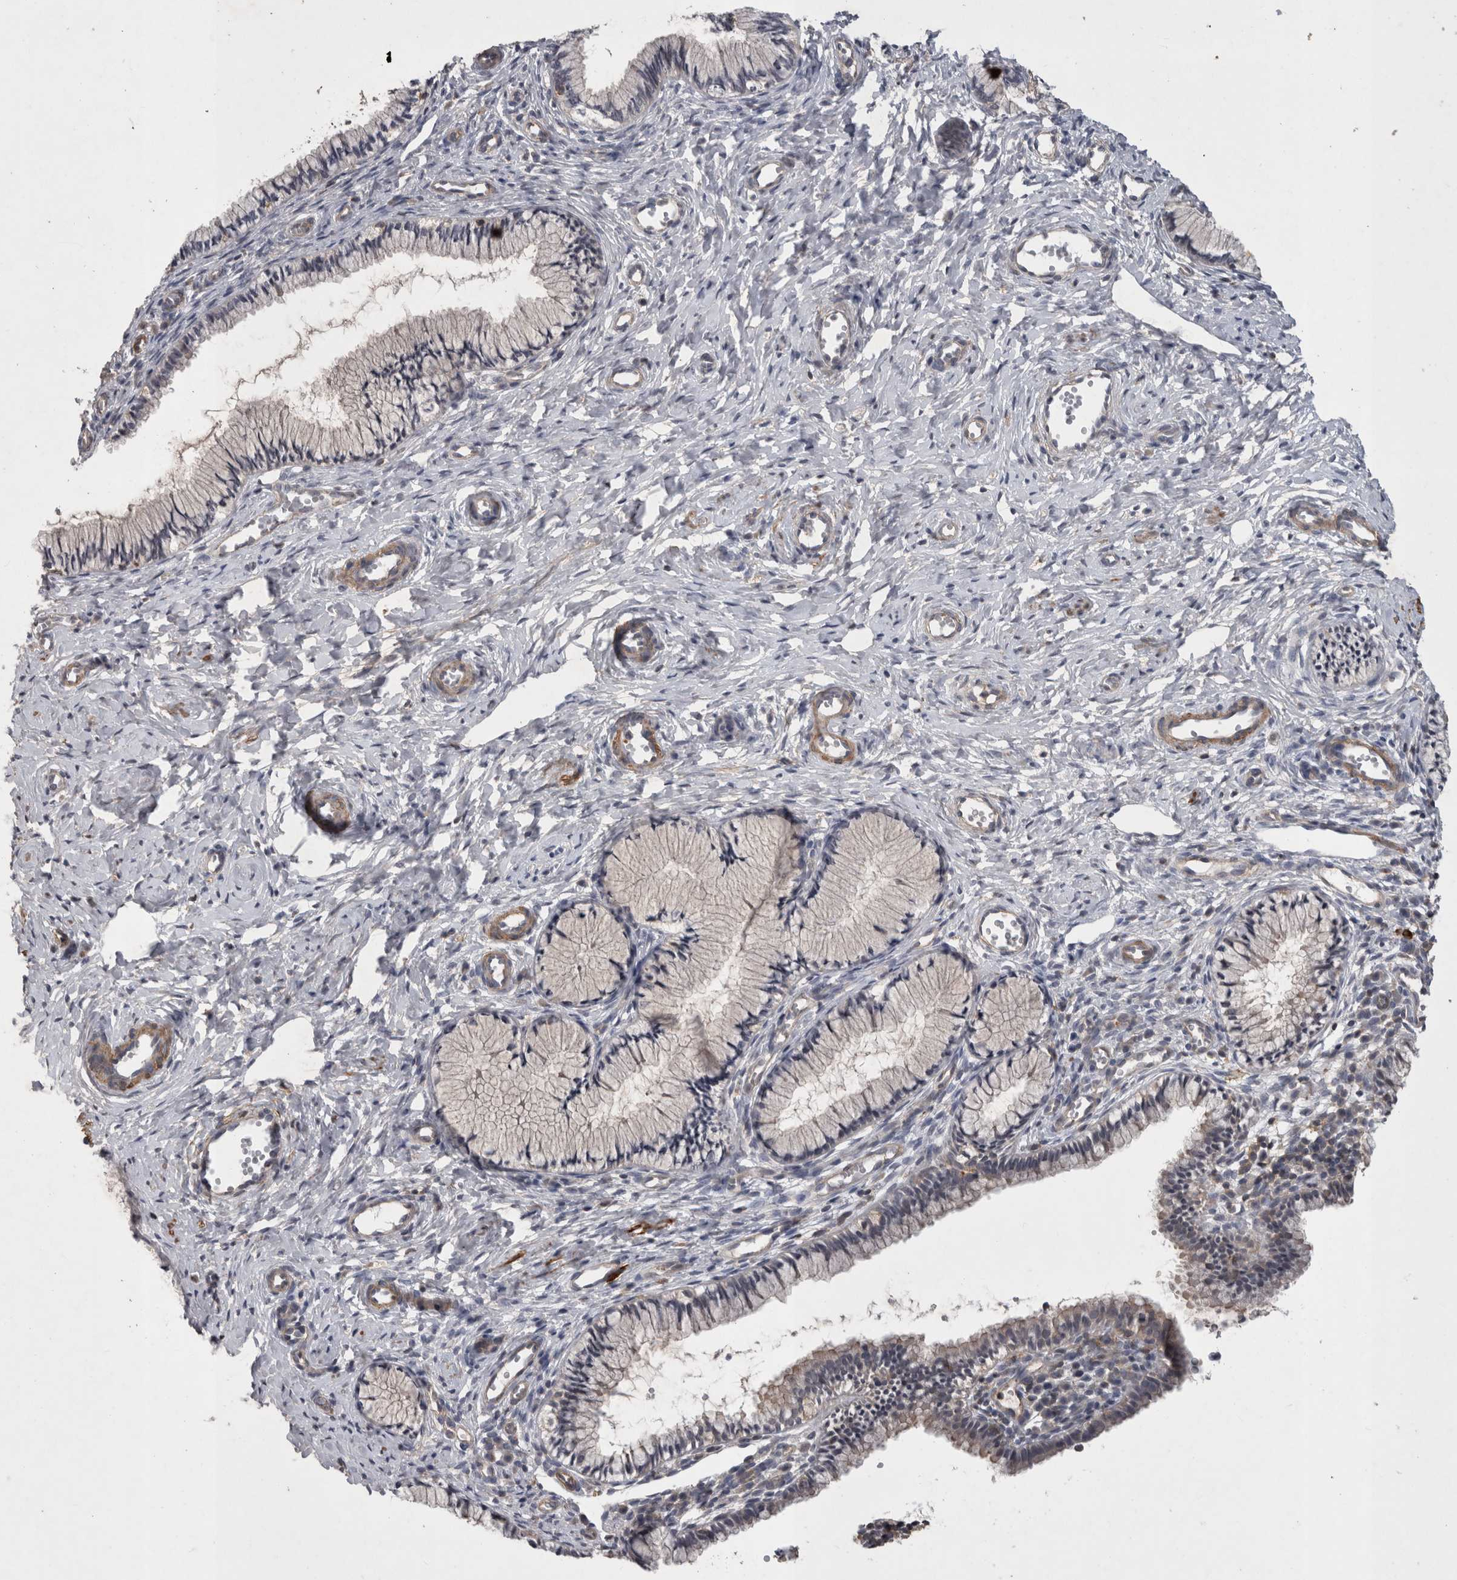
{"staining": {"intensity": "negative", "quantity": "none", "location": "none"}, "tissue": "cervix", "cell_type": "Glandular cells", "image_type": "normal", "snomed": [{"axis": "morphology", "description": "Normal tissue, NOS"}, {"axis": "topography", "description": "Cervix"}], "caption": "This micrograph is of unremarkable cervix stained with immunohistochemistry to label a protein in brown with the nuclei are counter-stained blue. There is no positivity in glandular cells. The staining was performed using DAB (3,3'-diaminobenzidine) to visualize the protein expression in brown, while the nuclei were stained in blue with hematoxylin (Magnification: 20x).", "gene": "SPATA48", "patient": {"sex": "female", "age": 27}}